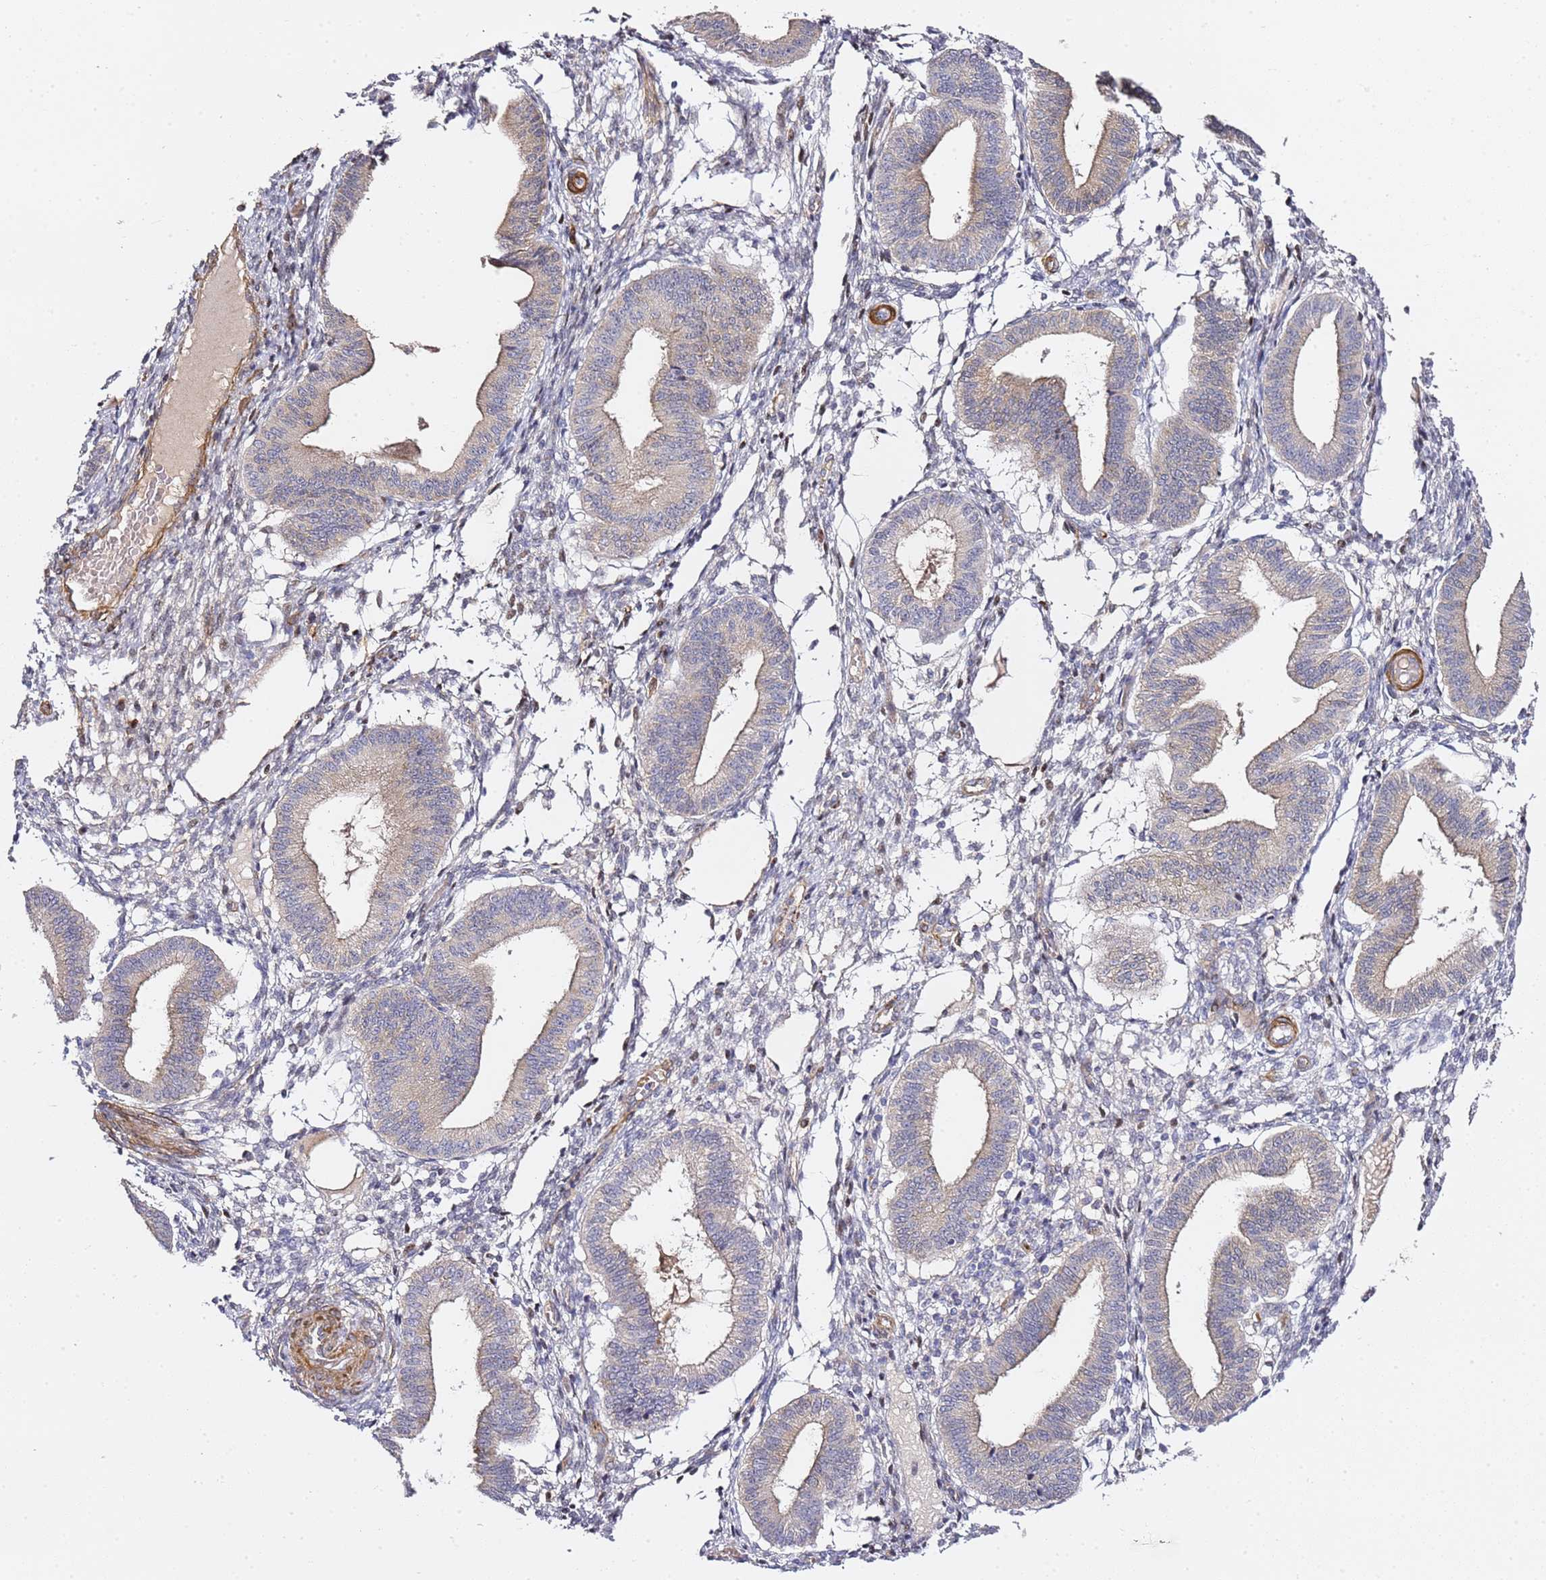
{"staining": {"intensity": "negative", "quantity": "none", "location": "none"}, "tissue": "endometrium", "cell_type": "Cells in endometrial stroma", "image_type": "normal", "snomed": [{"axis": "morphology", "description": "Normal tissue, NOS"}, {"axis": "topography", "description": "Endometrium"}], "caption": "A micrograph of human endometrium is negative for staining in cells in endometrial stroma.", "gene": "EPS8L1", "patient": {"sex": "female", "age": 39}}